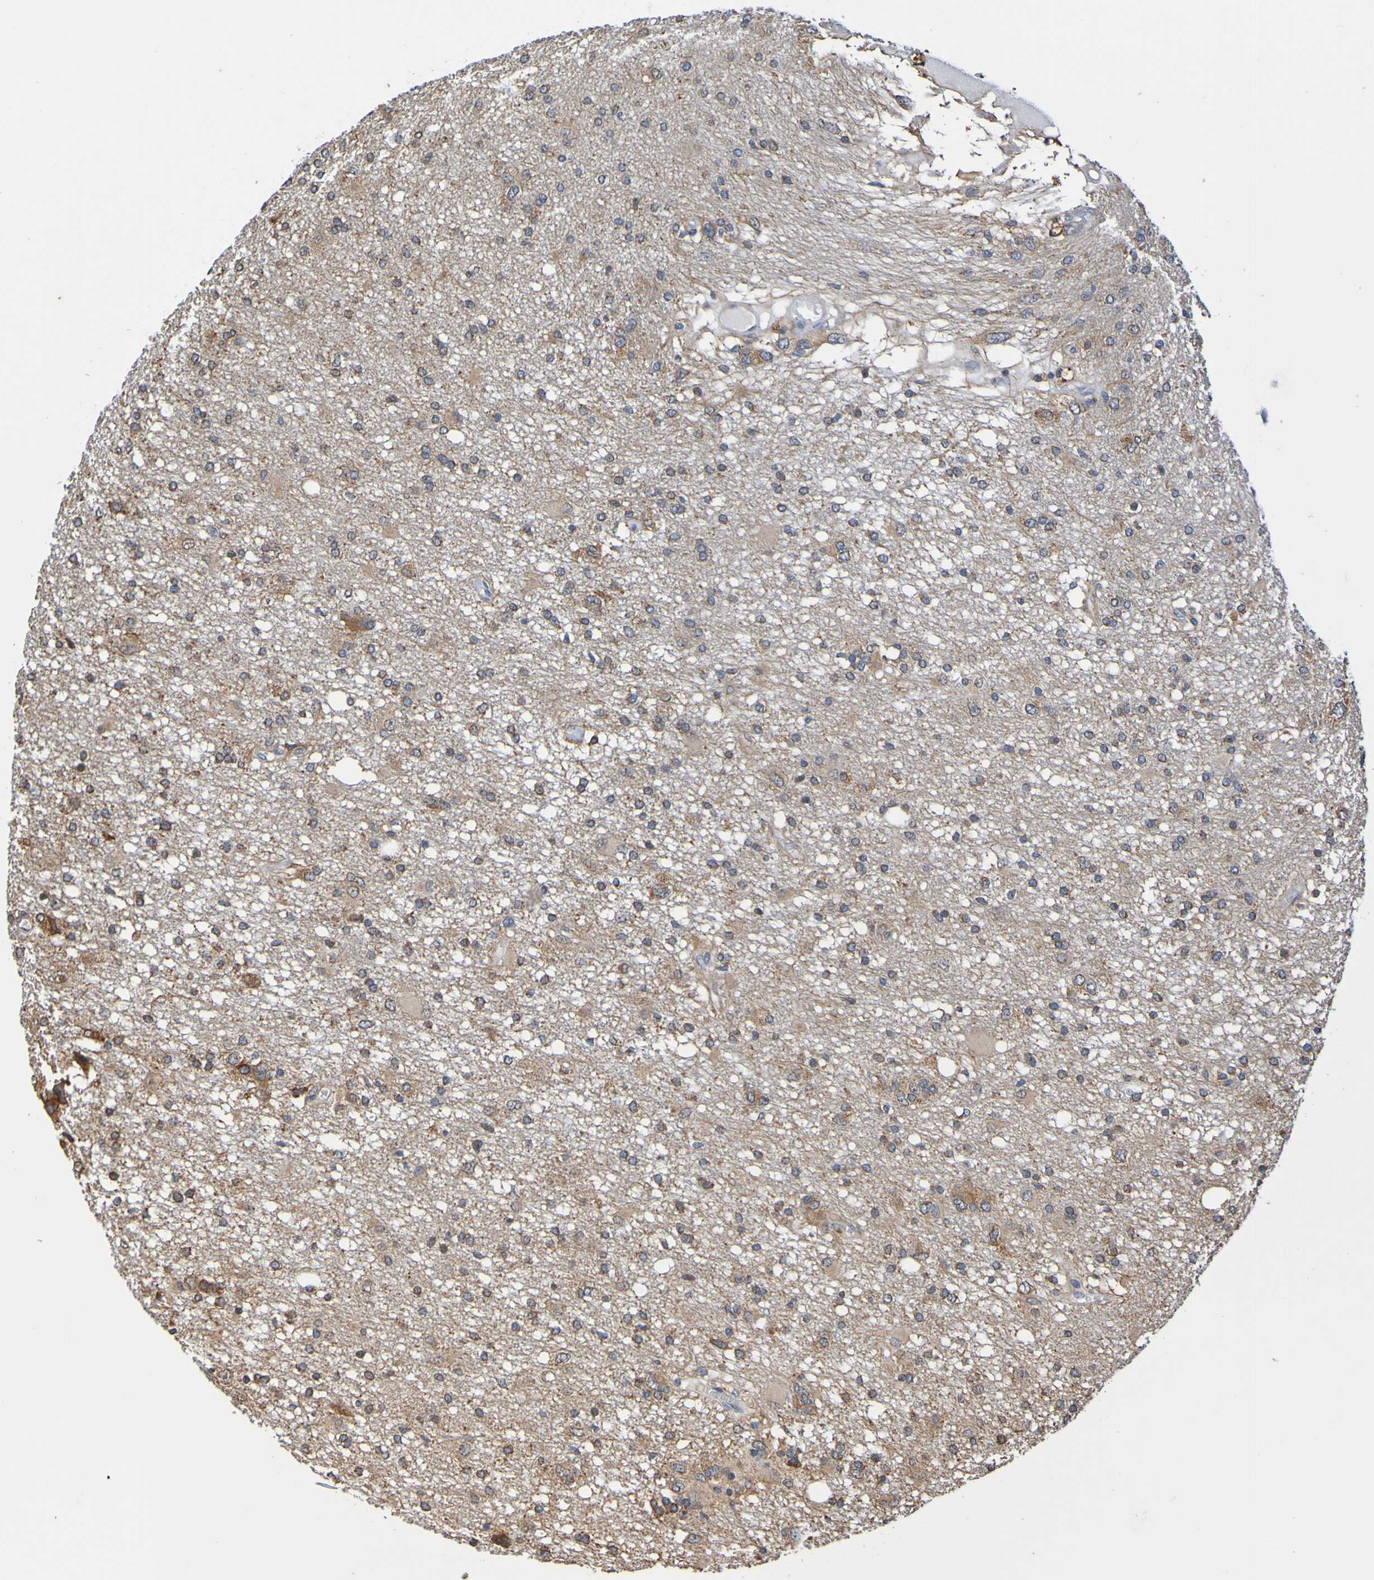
{"staining": {"intensity": "weak", "quantity": "25%-75%", "location": "cytoplasmic/membranous"}, "tissue": "glioma", "cell_type": "Tumor cells", "image_type": "cancer", "snomed": [{"axis": "morphology", "description": "Glioma, malignant, High grade"}, {"axis": "topography", "description": "Brain"}], "caption": "DAB immunohistochemical staining of human glioma displays weak cytoplasmic/membranous protein positivity in about 25%-75% of tumor cells.", "gene": "AXIN1", "patient": {"sex": "female", "age": 59}}